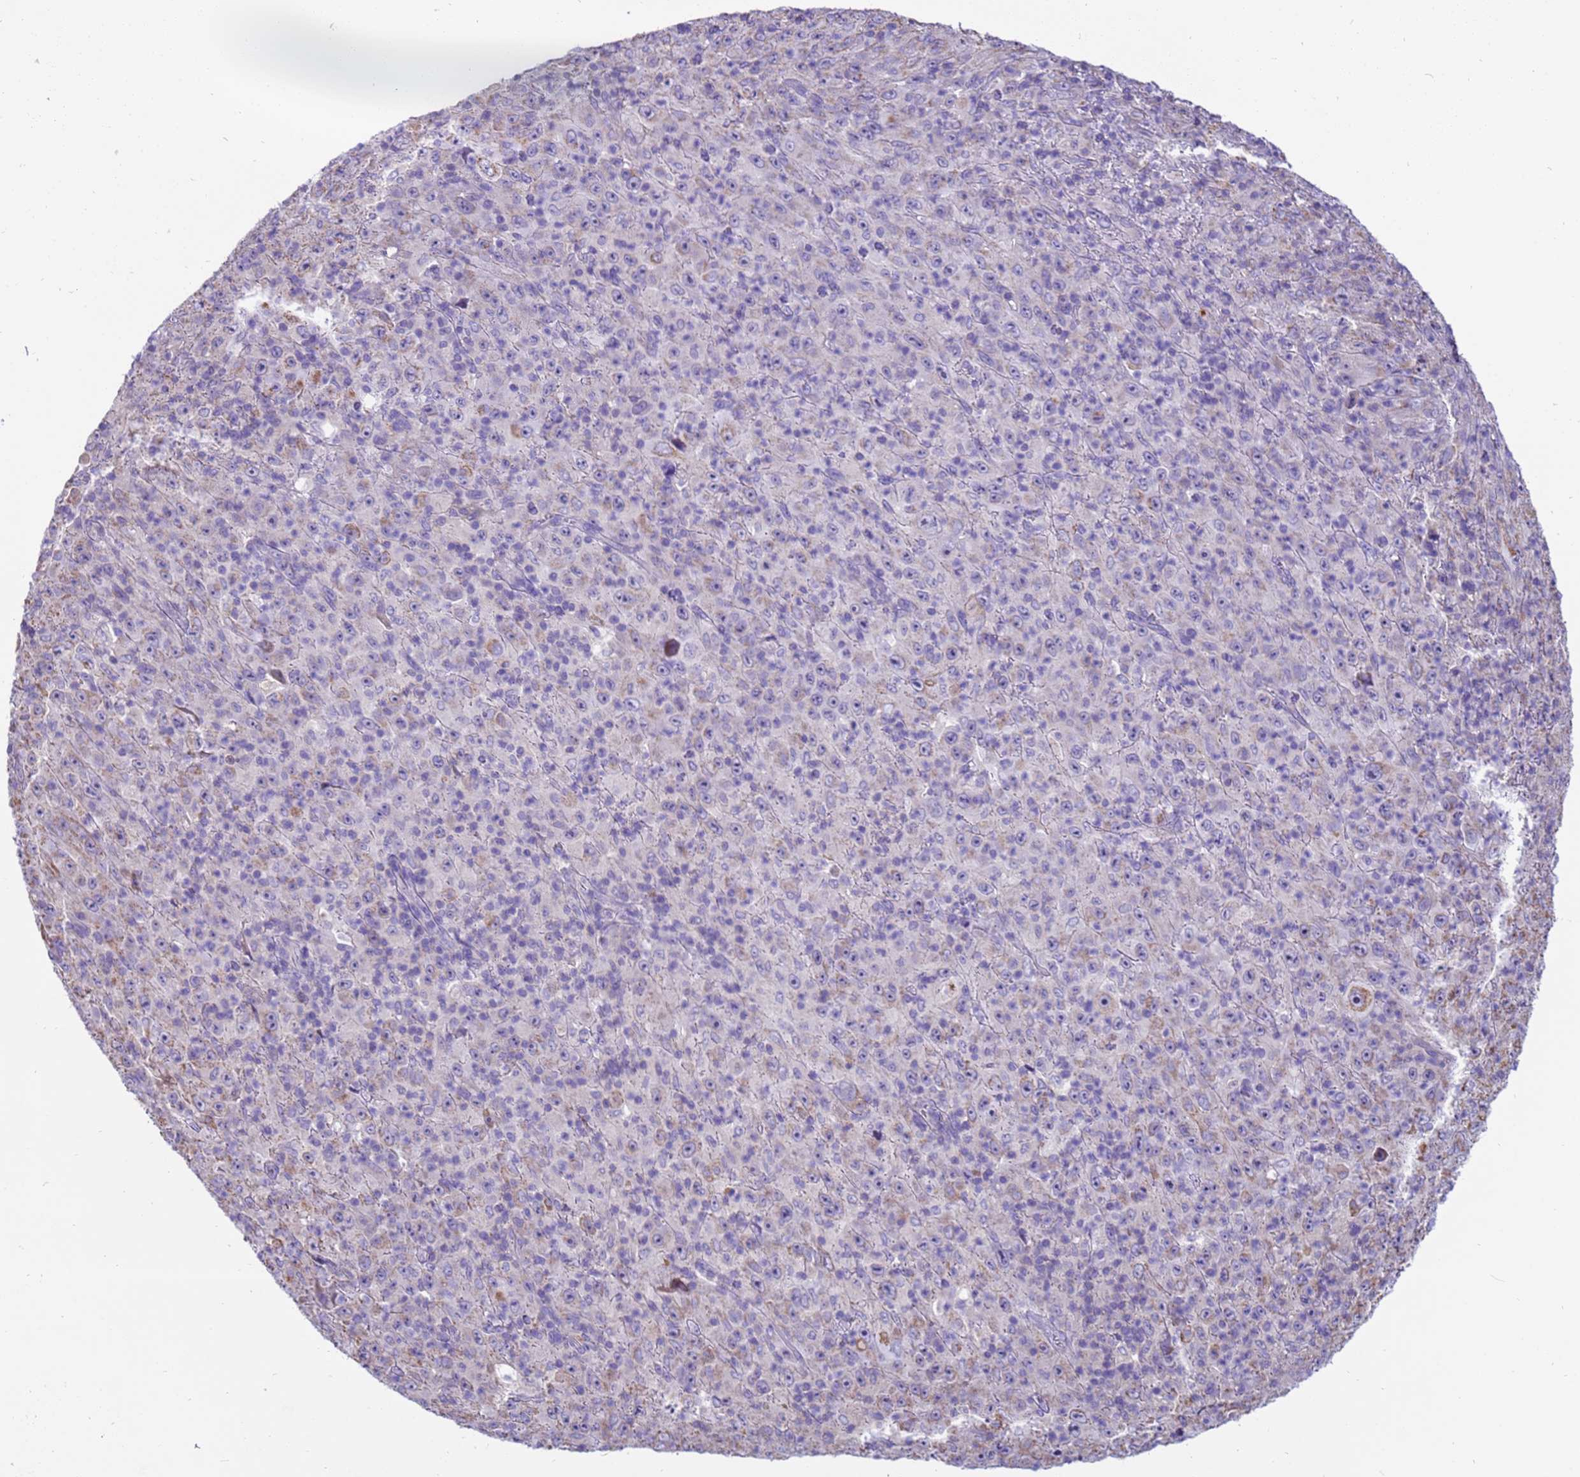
{"staining": {"intensity": "negative", "quantity": "none", "location": "none"}, "tissue": "melanoma", "cell_type": "Tumor cells", "image_type": "cancer", "snomed": [{"axis": "morphology", "description": "Malignant melanoma, Metastatic site"}, {"axis": "topography", "description": "Skin"}], "caption": "This is an immunohistochemistry (IHC) image of malignant melanoma (metastatic site). There is no staining in tumor cells.", "gene": "PIEZO2", "patient": {"sex": "female", "age": 56}}